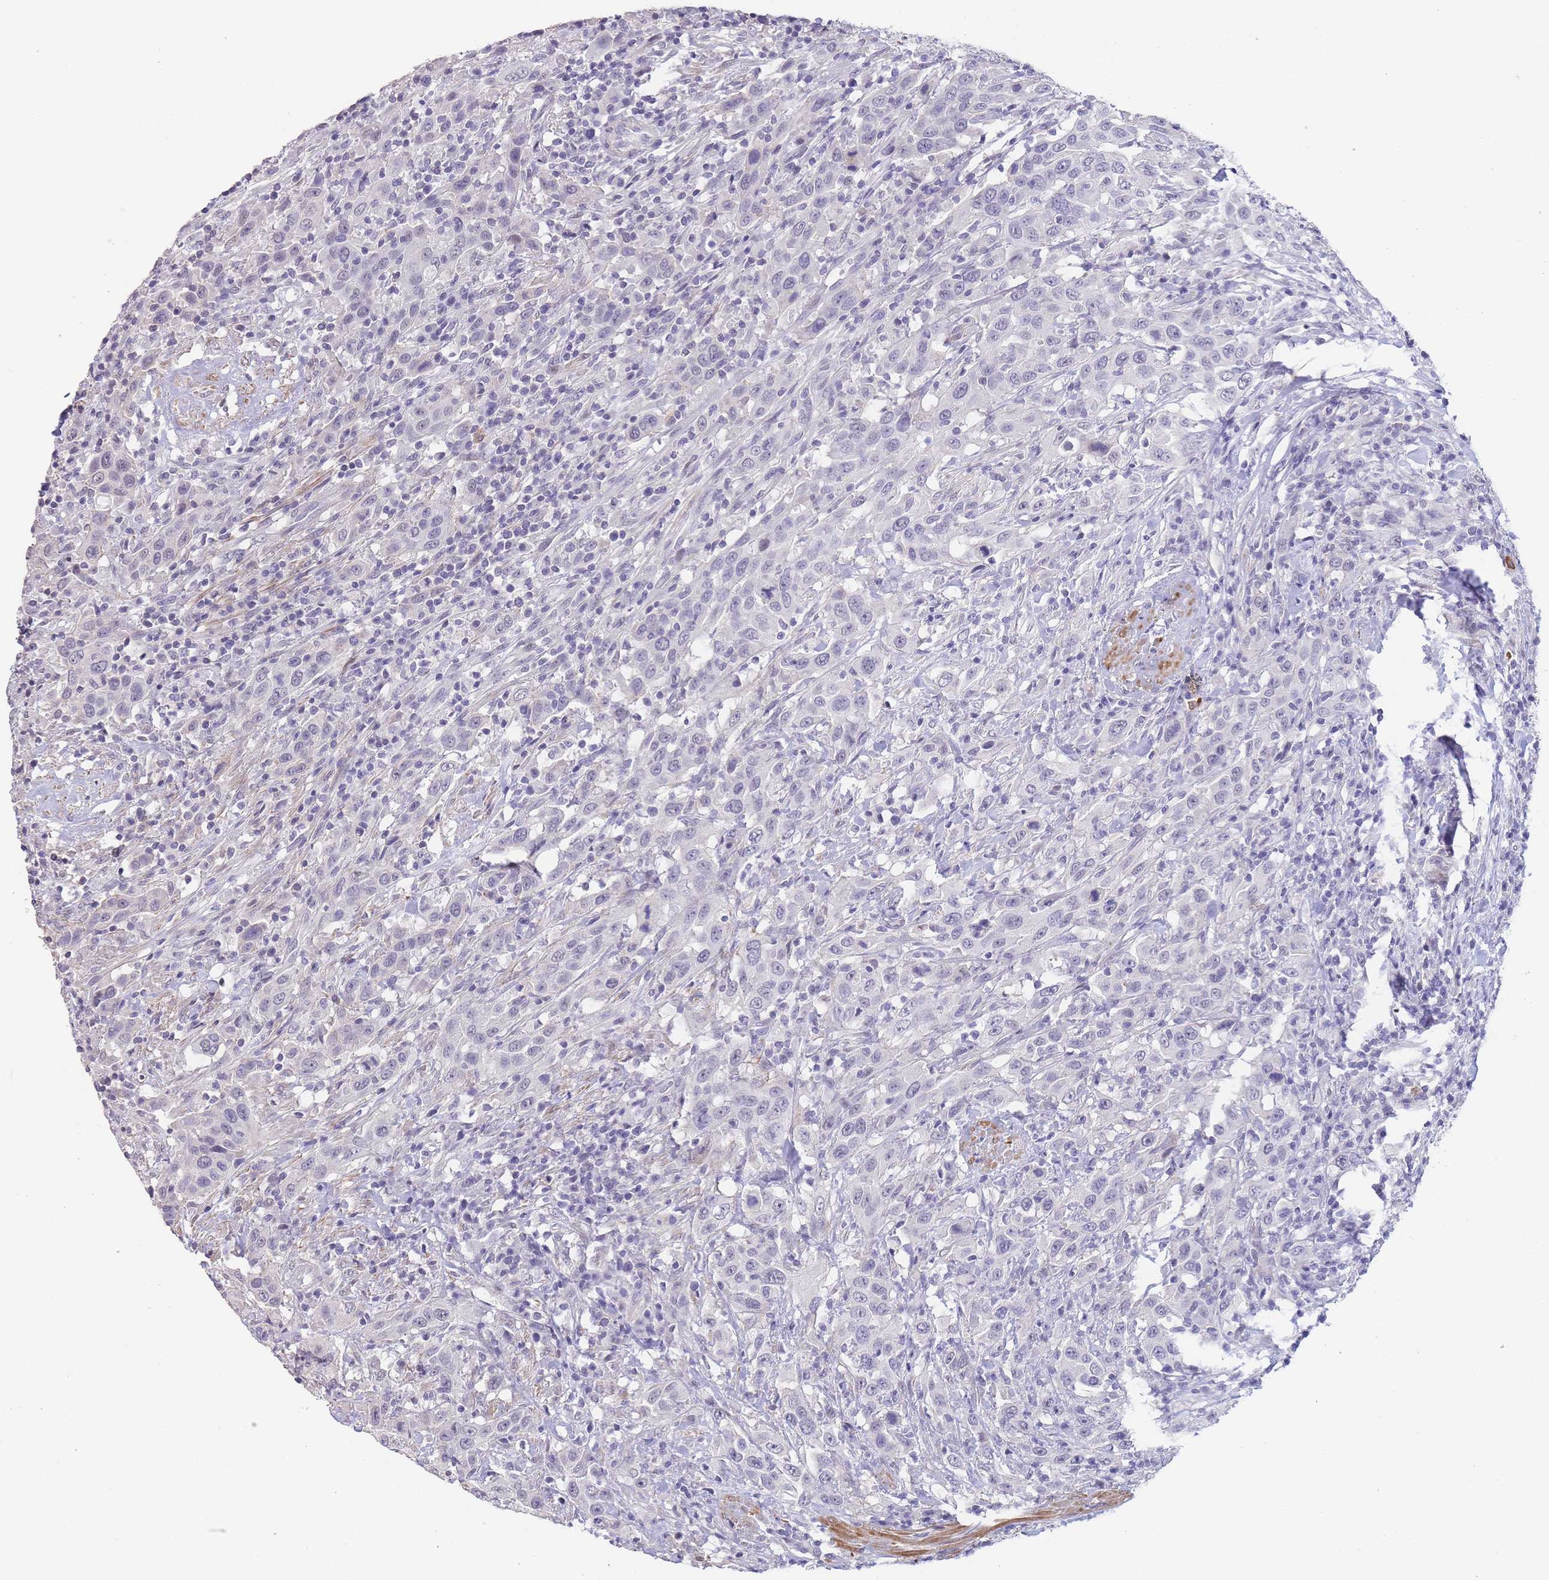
{"staining": {"intensity": "negative", "quantity": "none", "location": "none"}, "tissue": "urothelial cancer", "cell_type": "Tumor cells", "image_type": "cancer", "snomed": [{"axis": "morphology", "description": "Urothelial carcinoma, High grade"}, {"axis": "topography", "description": "Urinary bladder"}], "caption": "Human urothelial cancer stained for a protein using immunohistochemistry exhibits no positivity in tumor cells.", "gene": "ASAP3", "patient": {"sex": "male", "age": 61}}